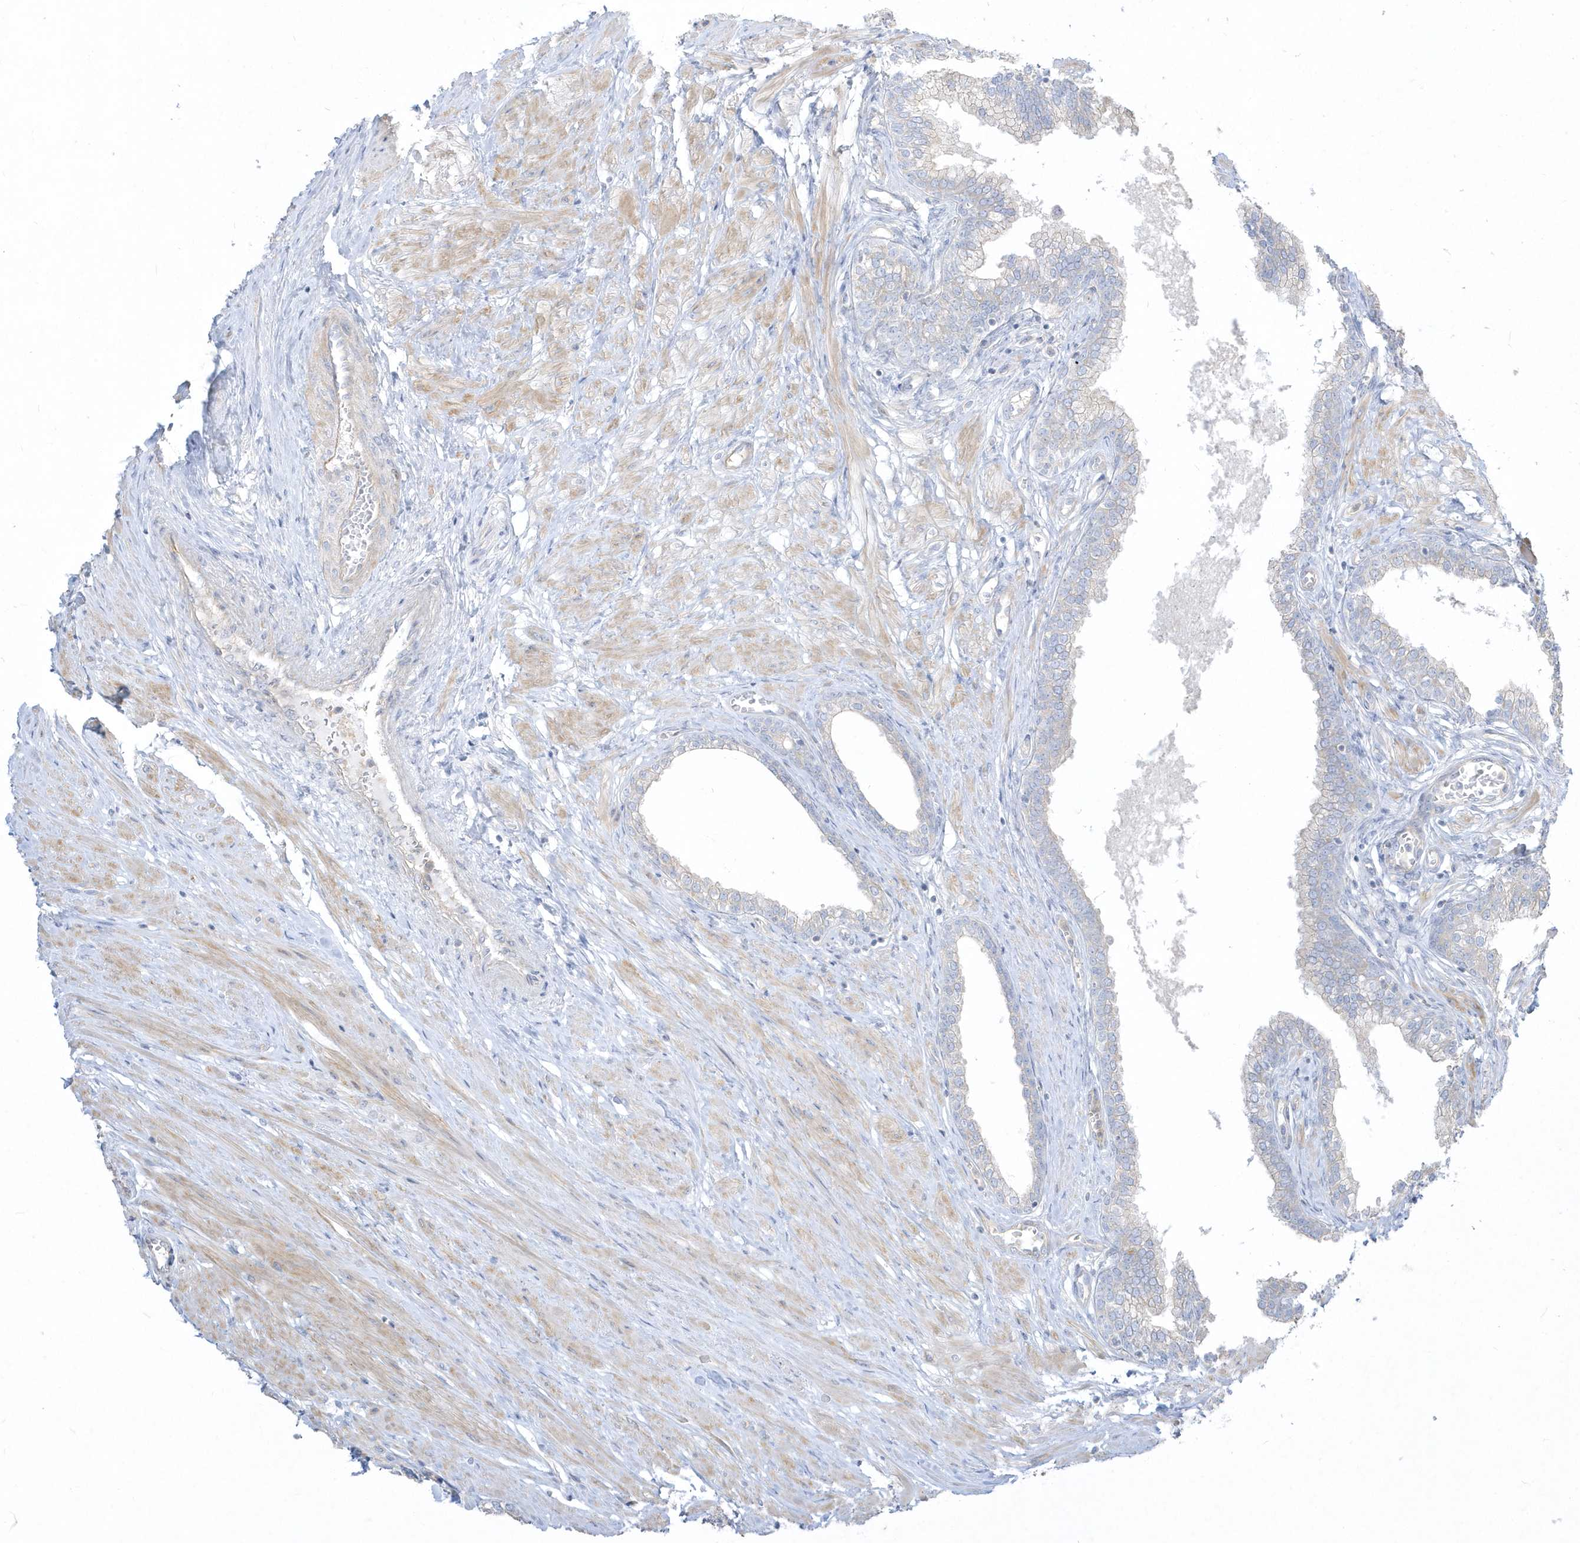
{"staining": {"intensity": "negative", "quantity": "none", "location": "none"}, "tissue": "prostate", "cell_type": "Glandular cells", "image_type": "normal", "snomed": [{"axis": "morphology", "description": "Normal tissue, NOS"}, {"axis": "morphology", "description": "Urothelial carcinoma, Low grade"}, {"axis": "topography", "description": "Urinary bladder"}, {"axis": "topography", "description": "Prostate"}], "caption": "A high-resolution image shows immunohistochemistry (IHC) staining of unremarkable prostate, which demonstrates no significant staining in glandular cells. (Stains: DAB immunohistochemistry (IHC) with hematoxylin counter stain, Microscopy: brightfield microscopy at high magnification).", "gene": "ARHGEF9", "patient": {"sex": "male", "age": 60}}